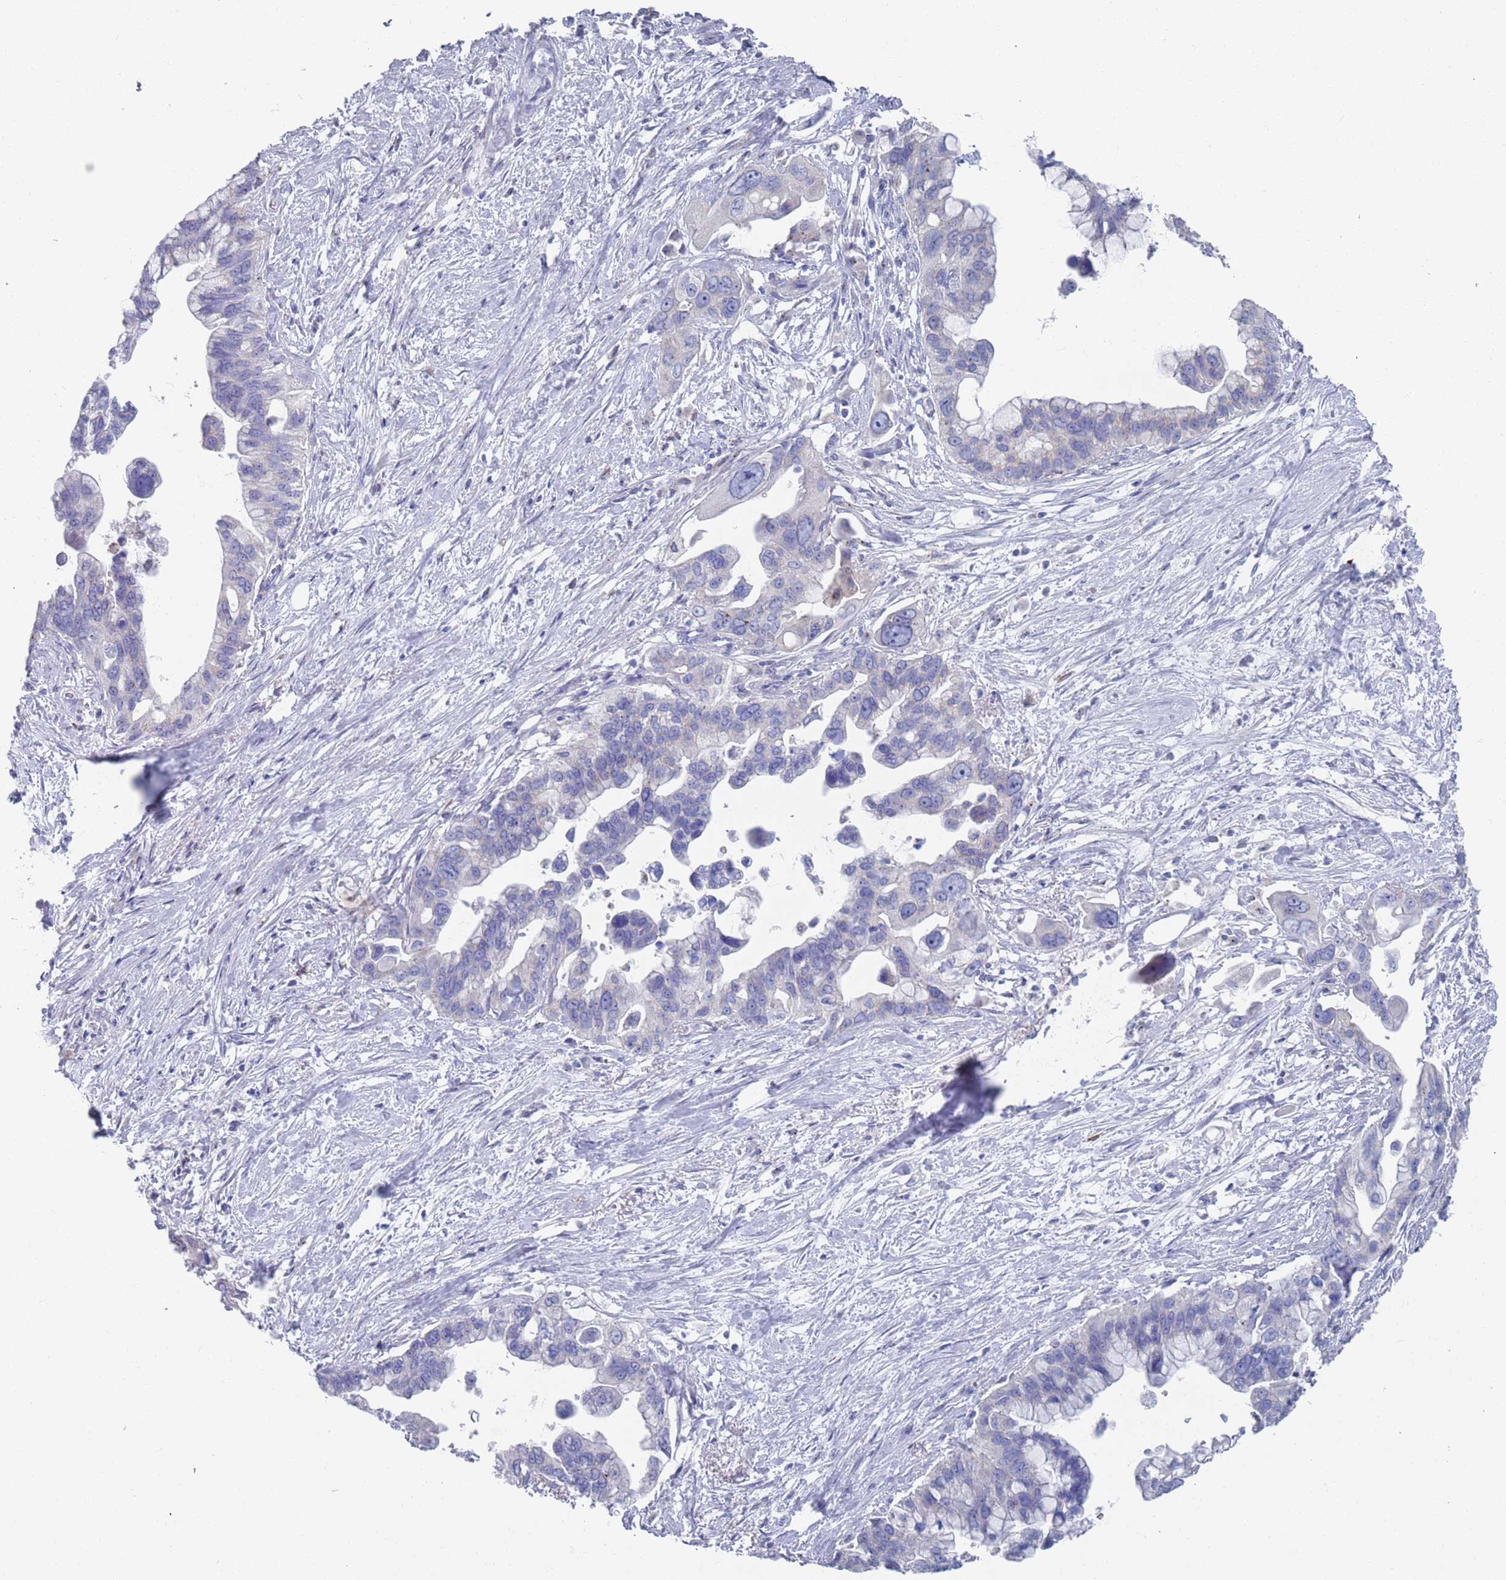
{"staining": {"intensity": "negative", "quantity": "none", "location": "none"}, "tissue": "pancreatic cancer", "cell_type": "Tumor cells", "image_type": "cancer", "snomed": [{"axis": "morphology", "description": "Adenocarcinoma, NOS"}, {"axis": "topography", "description": "Pancreas"}], "caption": "DAB immunohistochemical staining of human pancreatic adenocarcinoma exhibits no significant staining in tumor cells.", "gene": "MAT1A", "patient": {"sex": "female", "age": 83}}